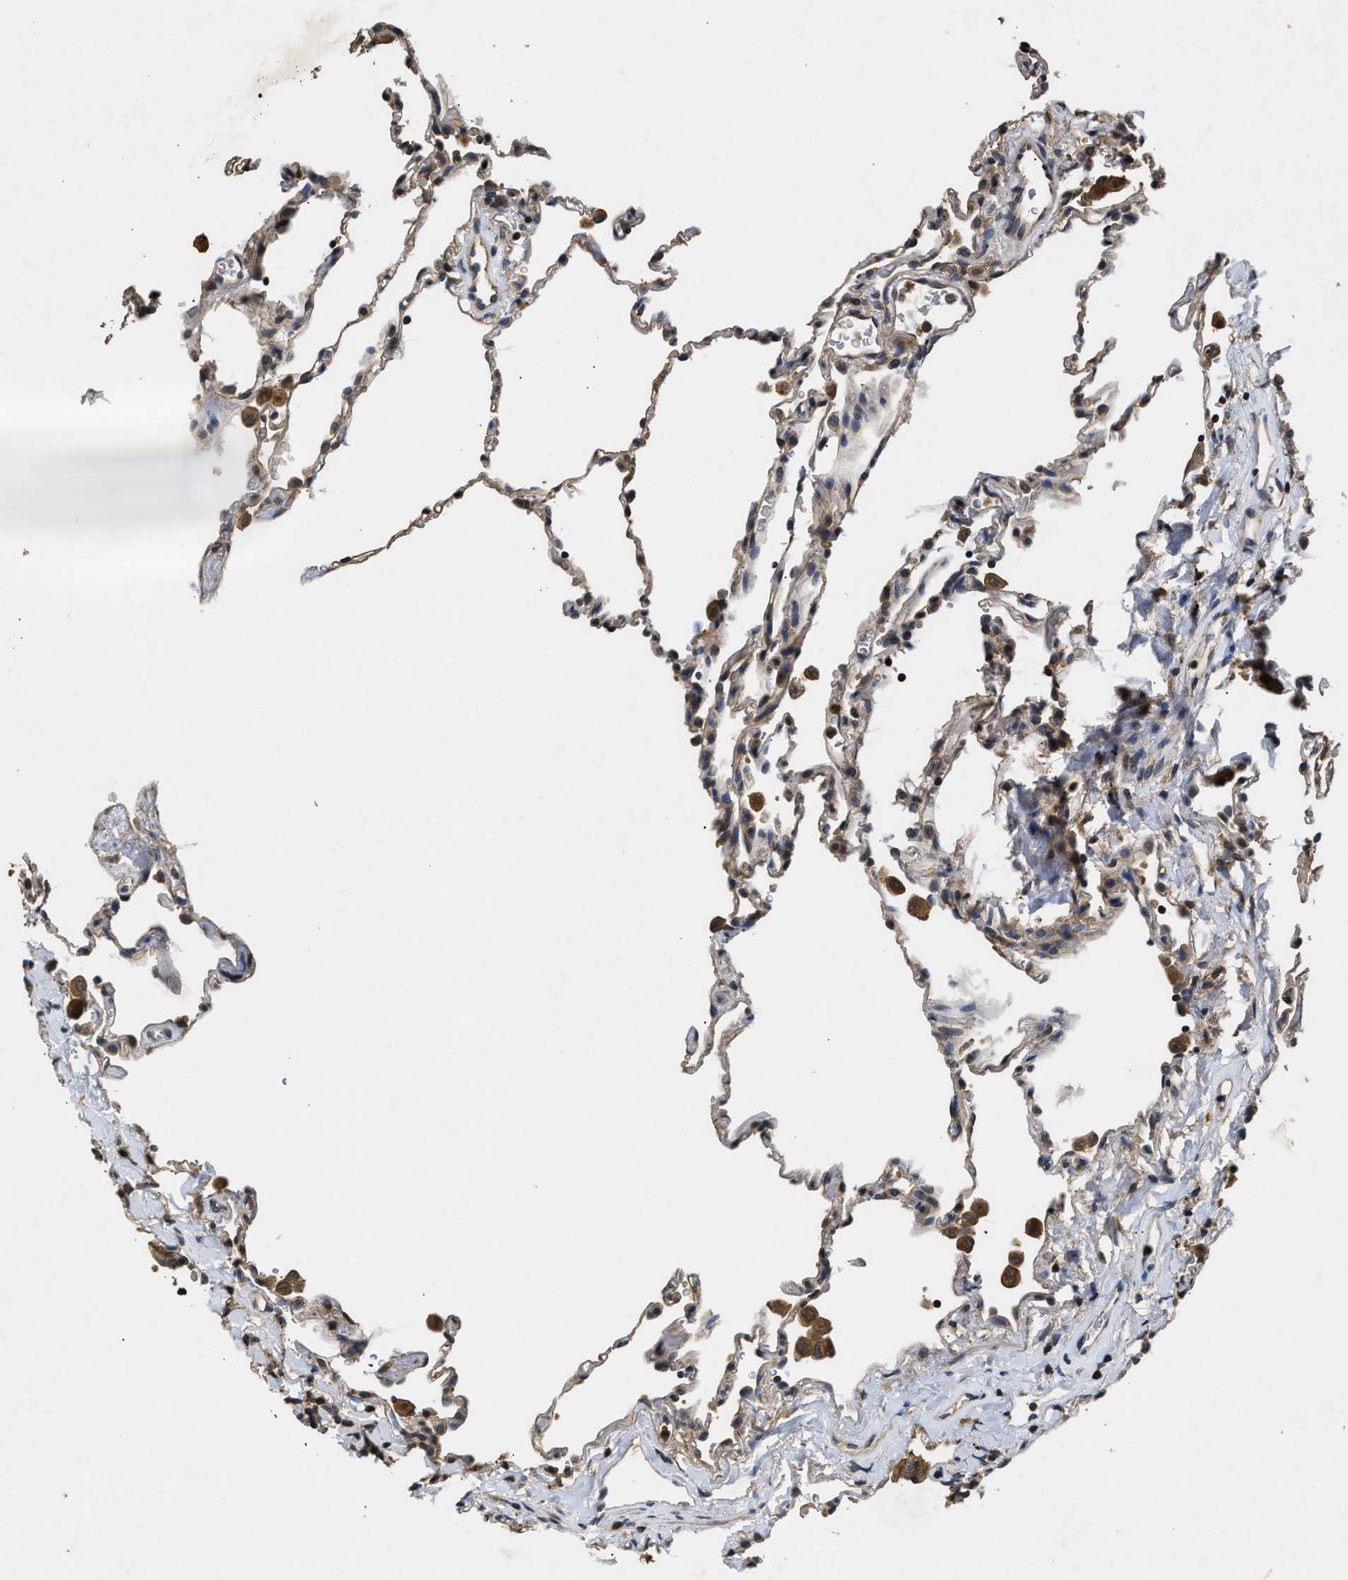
{"staining": {"intensity": "weak", "quantity": "25%-75%", "location": "cytoplasmic/membranous"}, "tissue": "lung", "cell_type": "Alveolar cells", "image_type": "normal", "snomed": [{"axis": "morphology", "description": "Normal tissue, NOS"}, {"axis": "topography", "description": "Lung"}], "caption": "Unremarkable lung shows weak cytoplasmic/membranous staining in approximately 25%-75% of alveolar cells.", "gene": "CHUK", "patient": {"sex": "male", "age": 59}}